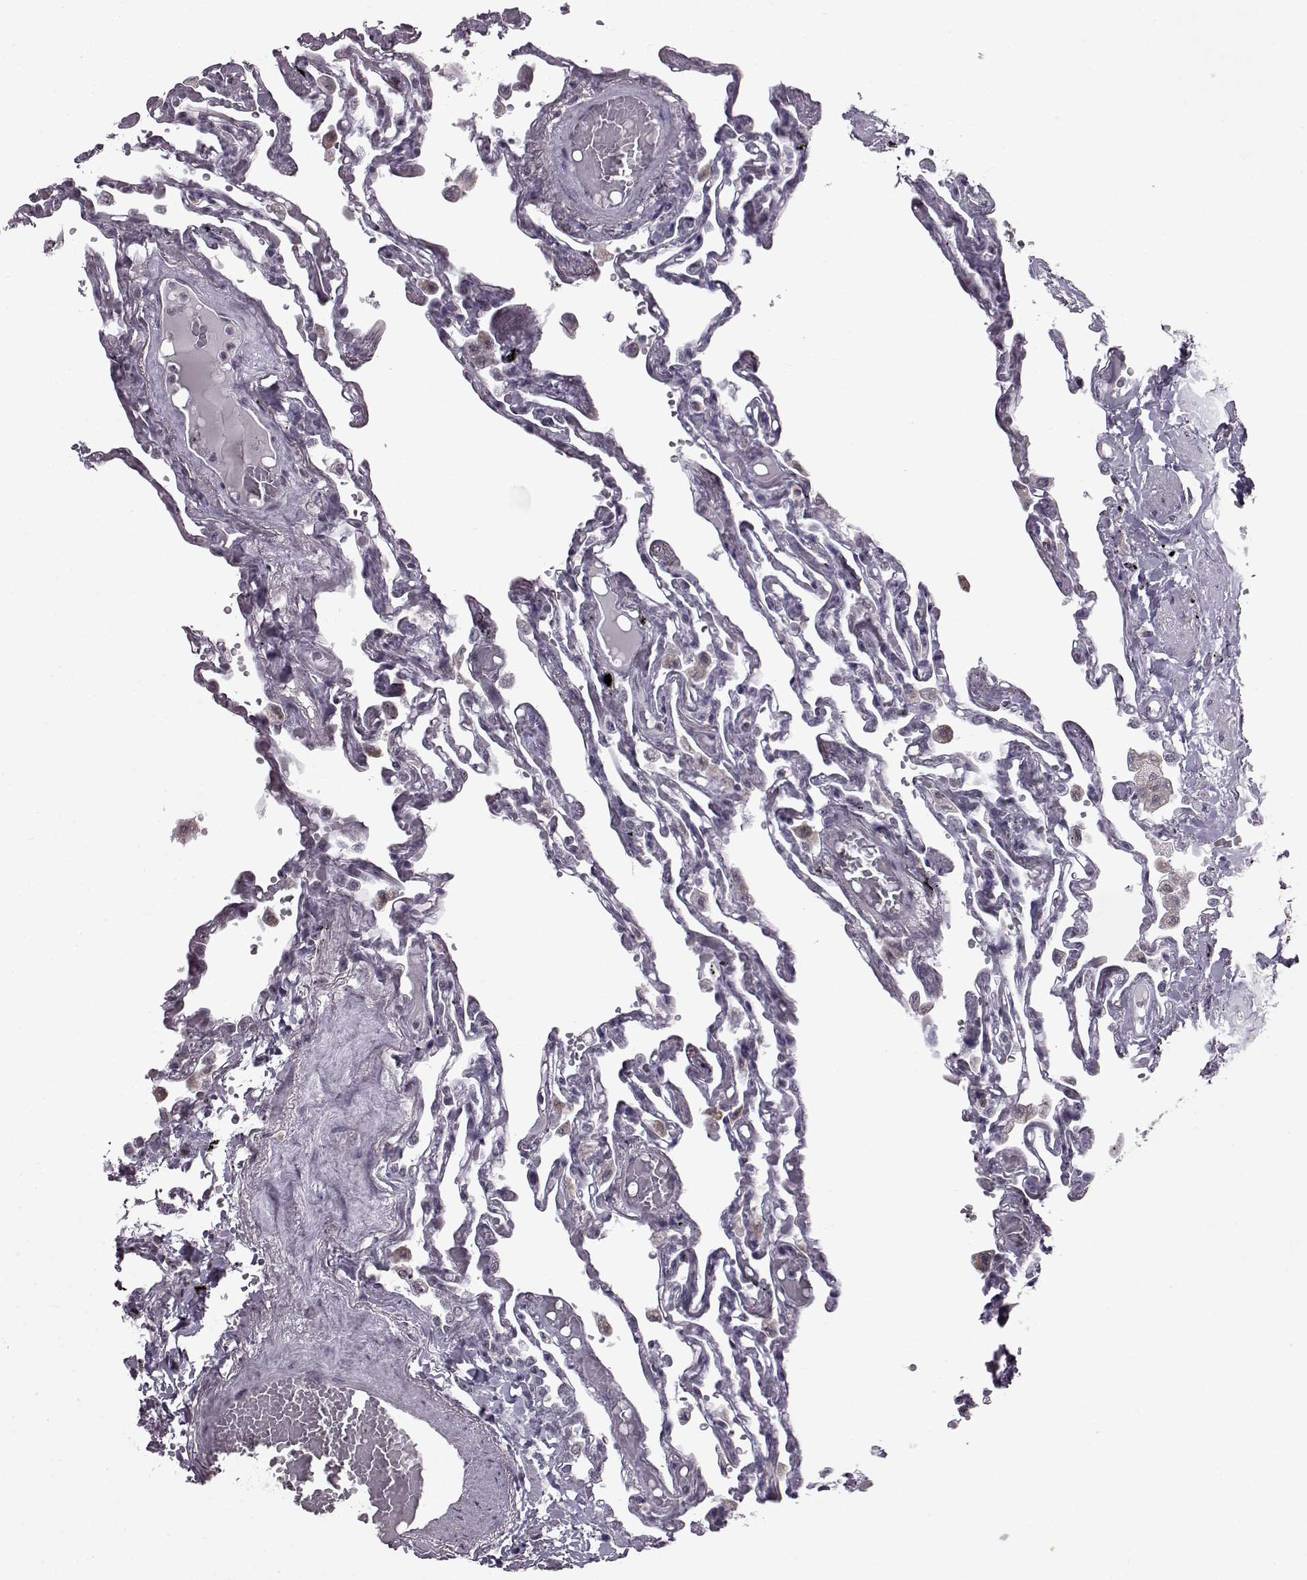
{"staining": {"intensity": "negative", "quantity": "none", "location": "none"}, "tissue": "lung", "cell_type": "Alveolar cells", "image_type": "normal", "snomed": [{"axis": "morphology", "description": "Normal tissue, NOS"}, {"axis": "morphology", "description": "Adenocarcinoma, NOS"}, {"axis": "topography", "description": "Cartilage tissue"}, {"axis": "topography", "description": "Lung"}], "caption": "This is a histopathology image of IHC staining of benign lung, which shows no staining in alveolar cells. The staining is performed using DAB (3,3'-diaminobenzidine) brown chromogen with nuclei counter-stained in using hematoxylin.", "gene": "SLC28A2", "patient": {"sex": "female", "age": 67}}